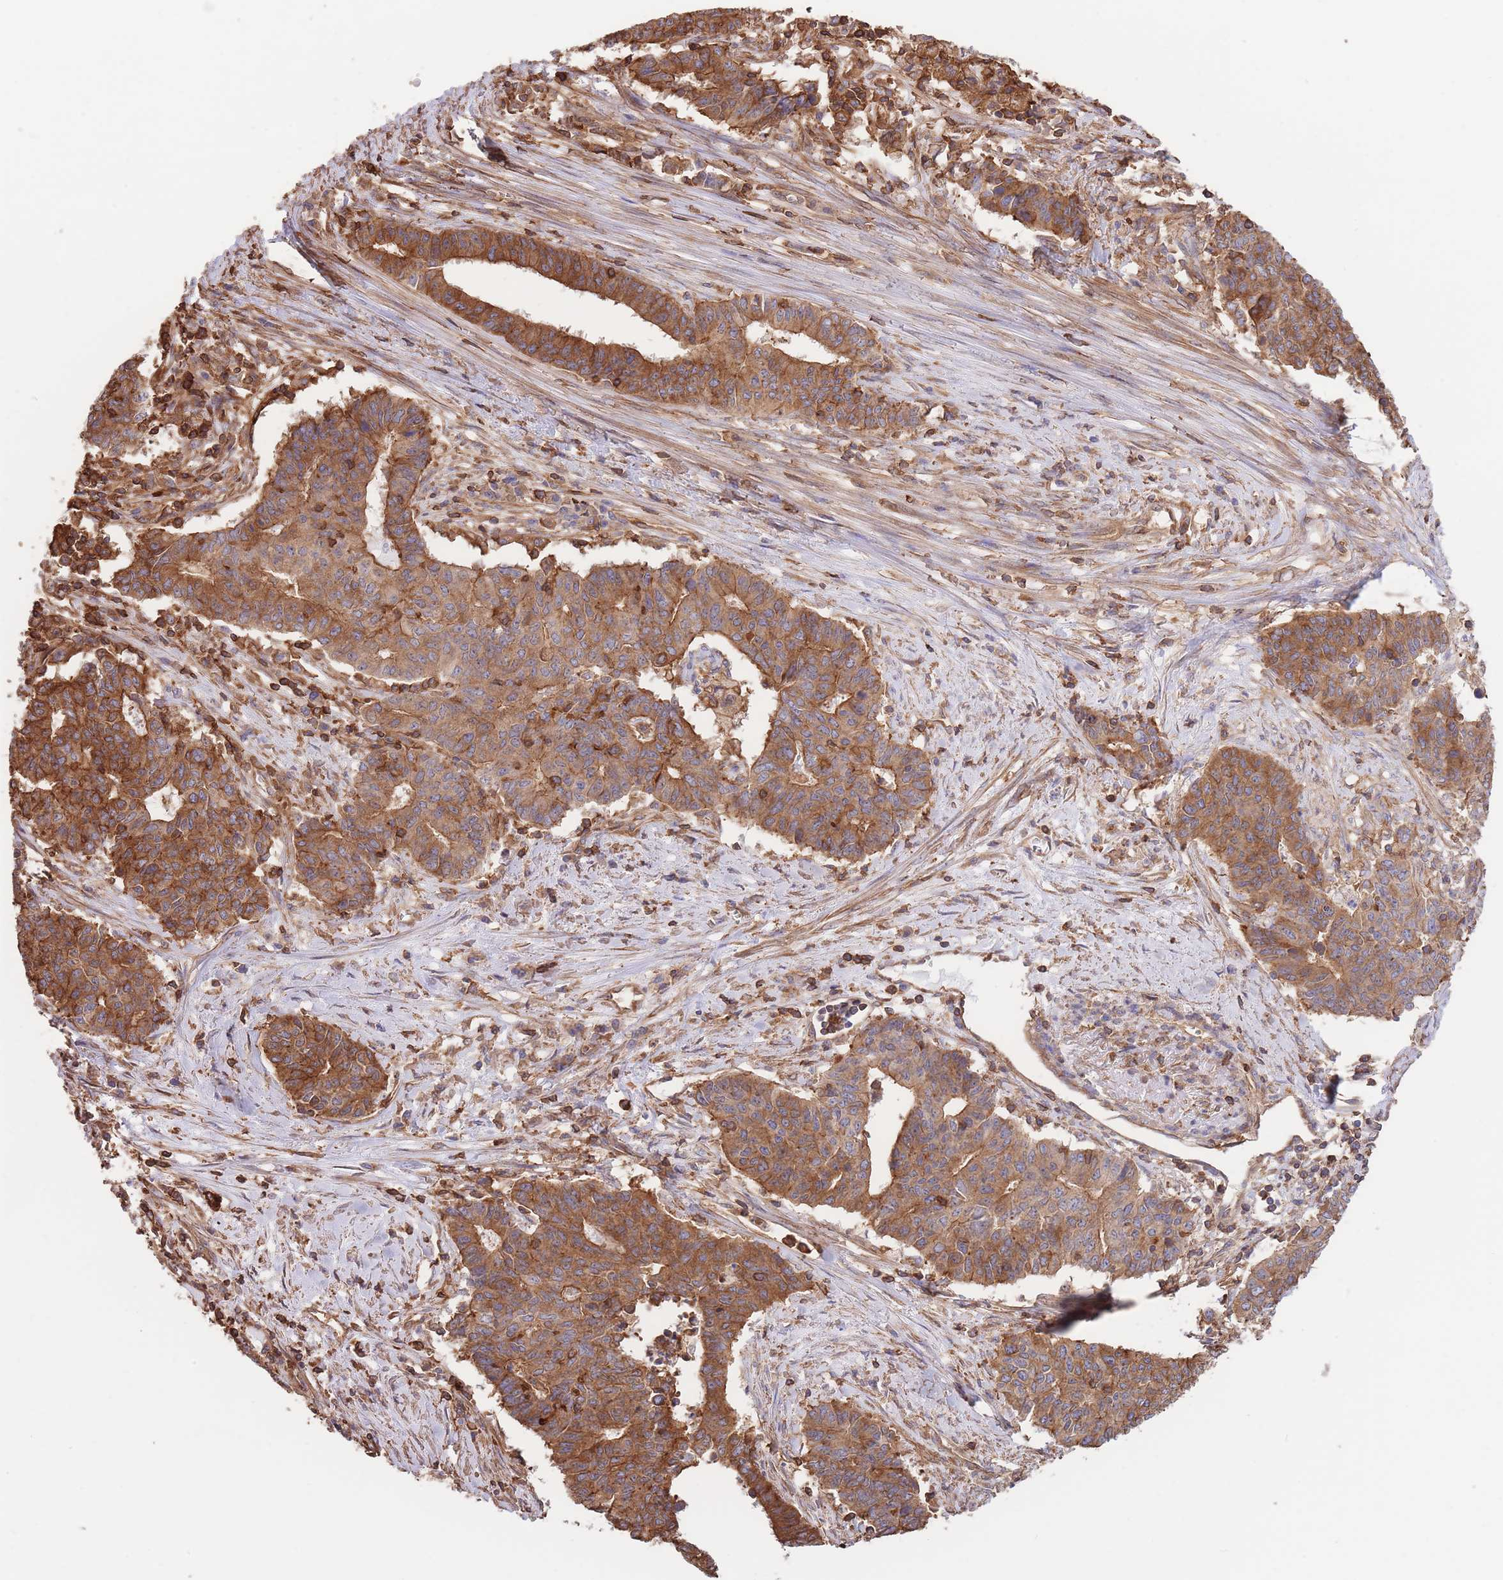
{"staining": {"intensity": "strong", "quantity": ">75%", "location": "cytoplasmic/membranous"}, "tissue": "endometrial cancer", "cell_type": "Tumor cells", "image_type": "cancer", "snomed": [{"axis": "morphology", "description": "Adenocarcinoma, NOS"}, {"axis": "topography", "description": "Endometrium"}], "caption": "Endometrial cancer stained with DAB immunohistochemistry reveals high levels of strong cytoplasmic/membranous staining in approximately >75% of tumor cells.", "gene": "LRRN4CL", "patient": {"sex": "female", "age": 59}}